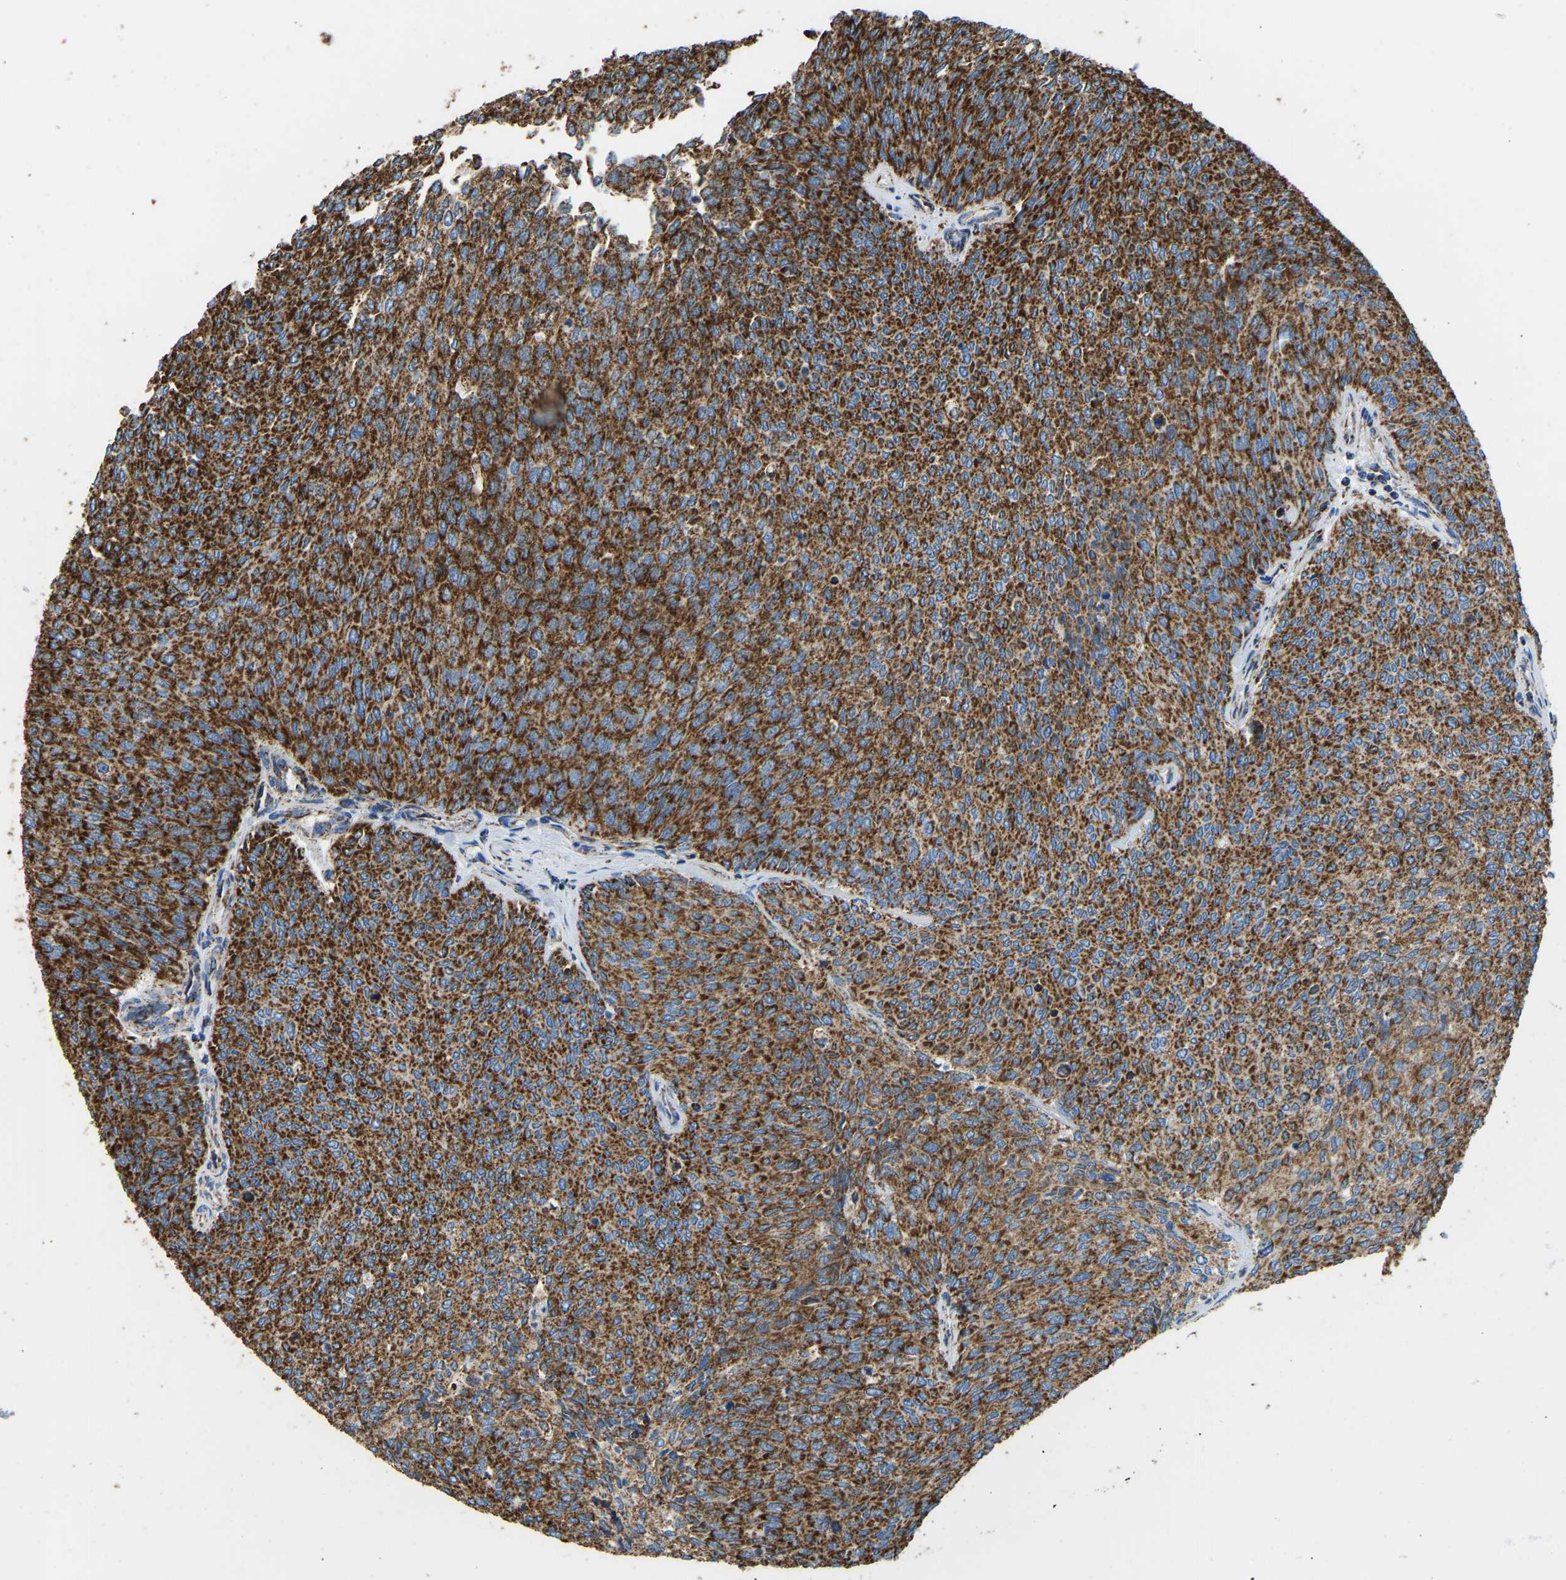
{"staining": {"intensity": "strong", "quantity": ">75%", "location": "cytoplasmic/membranous"}, "tissue": "urothelial cancer", "cell_type": "Tumor cells", "image_type": "cancer", "snomed": [{"axis": "morphology", "description": "Urothelial carcinoma, Low grade"}, {"axis": "topography", "description": "Urinary bladder"}], "caption": "This is an image of immunohistochemistry staining of urothelial cancer, which shows strong expression in the cytoplasmic/membranous of tumor cells.", "gene": "IRX6", "patient": {"sex": "female", "age": 79}}